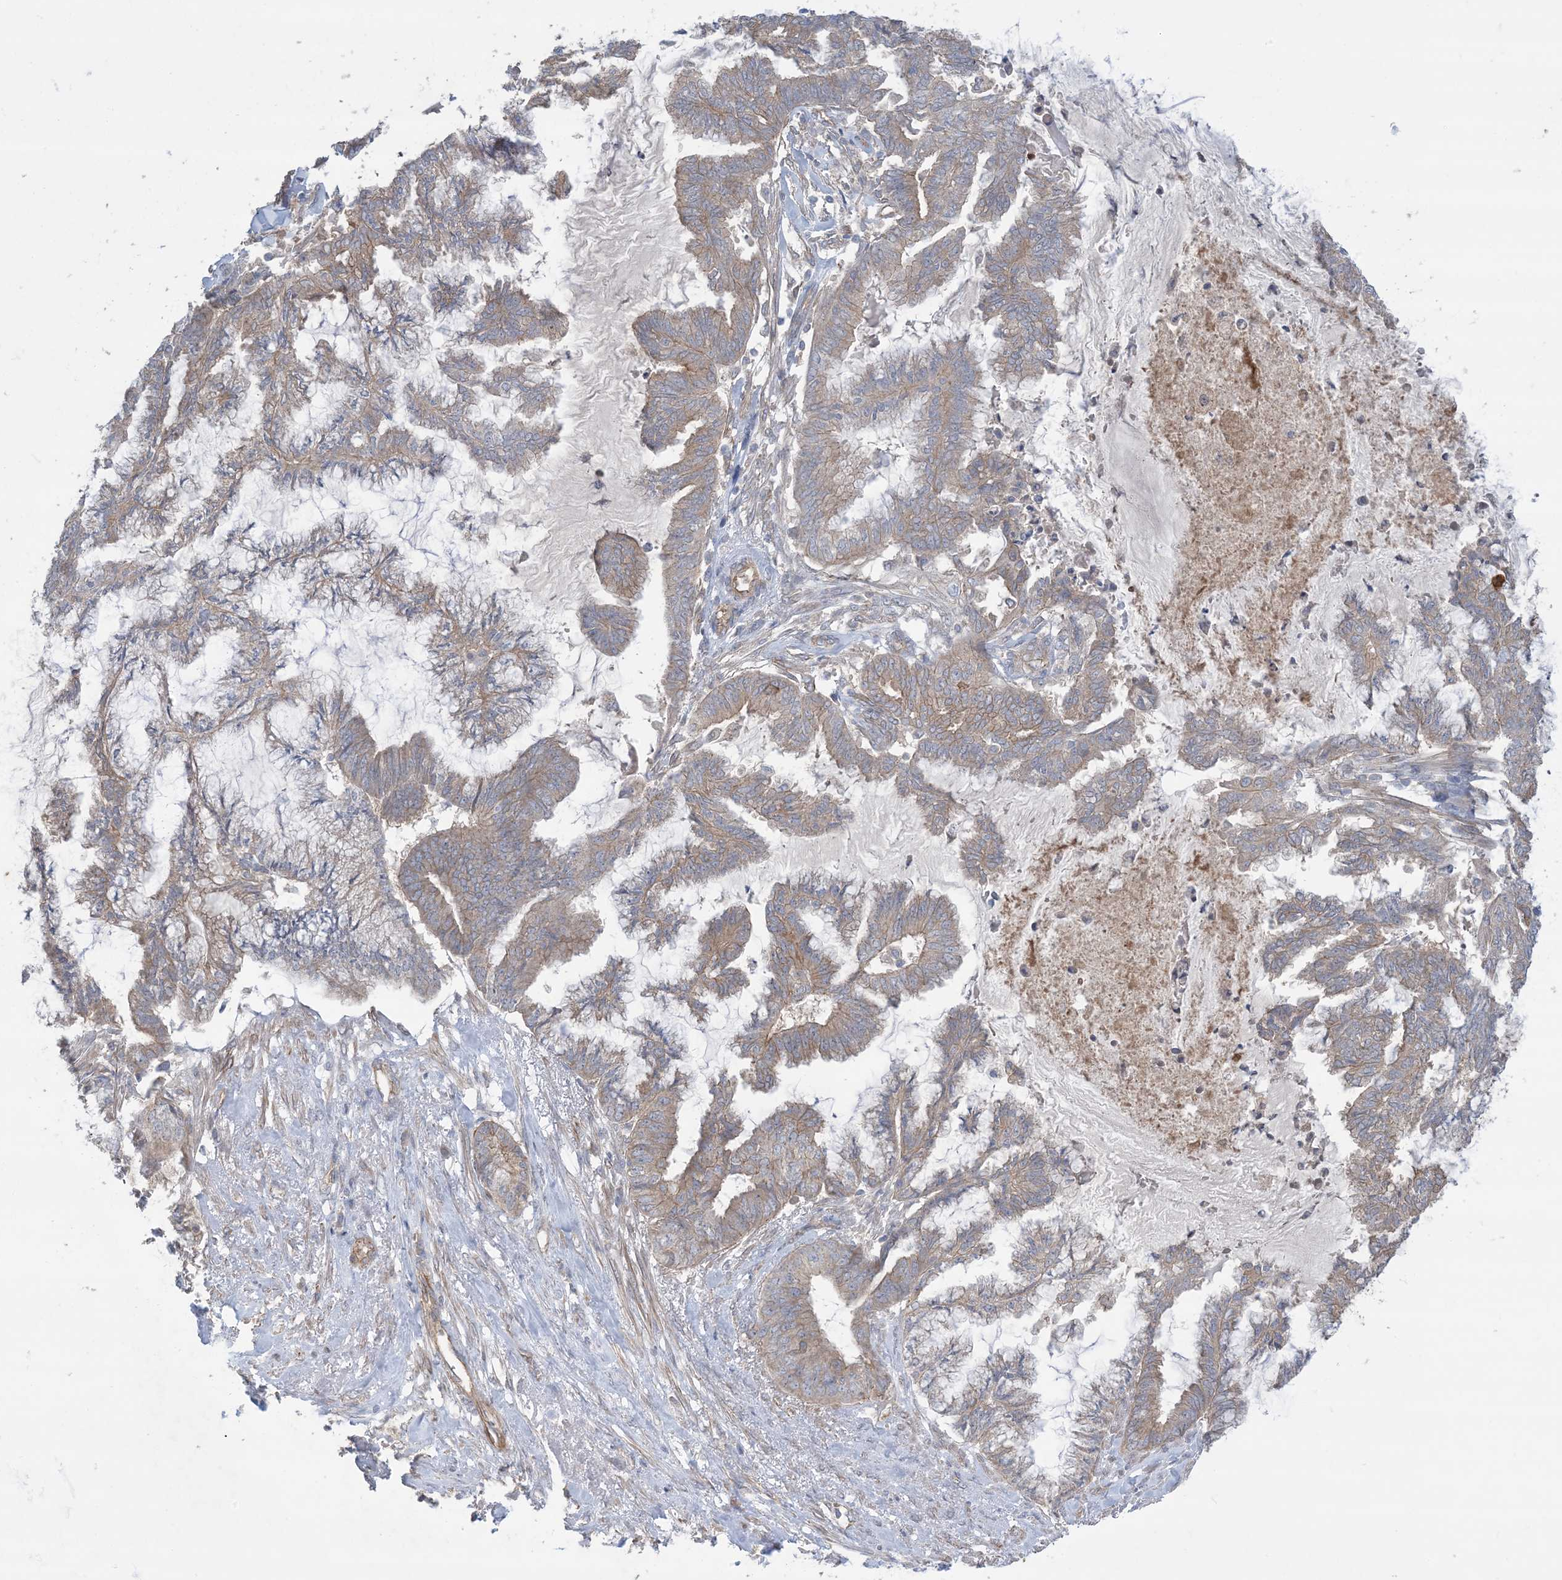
{"staining": {"intensity": "moderate", "quantity": "25%-75%", "location": "cytoplasmic/membranous"}, "tissue": "endometrial cancer", "cell_type": "Tumor cells", "image_type": "cancer", "snomed": [{"axis": "morphology", "description": "Adenocarcinoma, NOS"}, {"axis": "topography", "description": "Endometrium"}], "caption": "High-magnification brightfield microscopy of endometrial cancer stained with DAB (3,3'-diaminobenzidine) (brown) and counterstained with hematoxylin (blue). tumor cells exhibit moderate cytoplasmic/membranous staining is present in about25%-75% of cells. (Stains: DAB in brown, nuclei in blue, Microscopy: brightfield microscopy at high magnification).", "gene": "CCNY", "patient": {"sex": "female", "age": 86}}